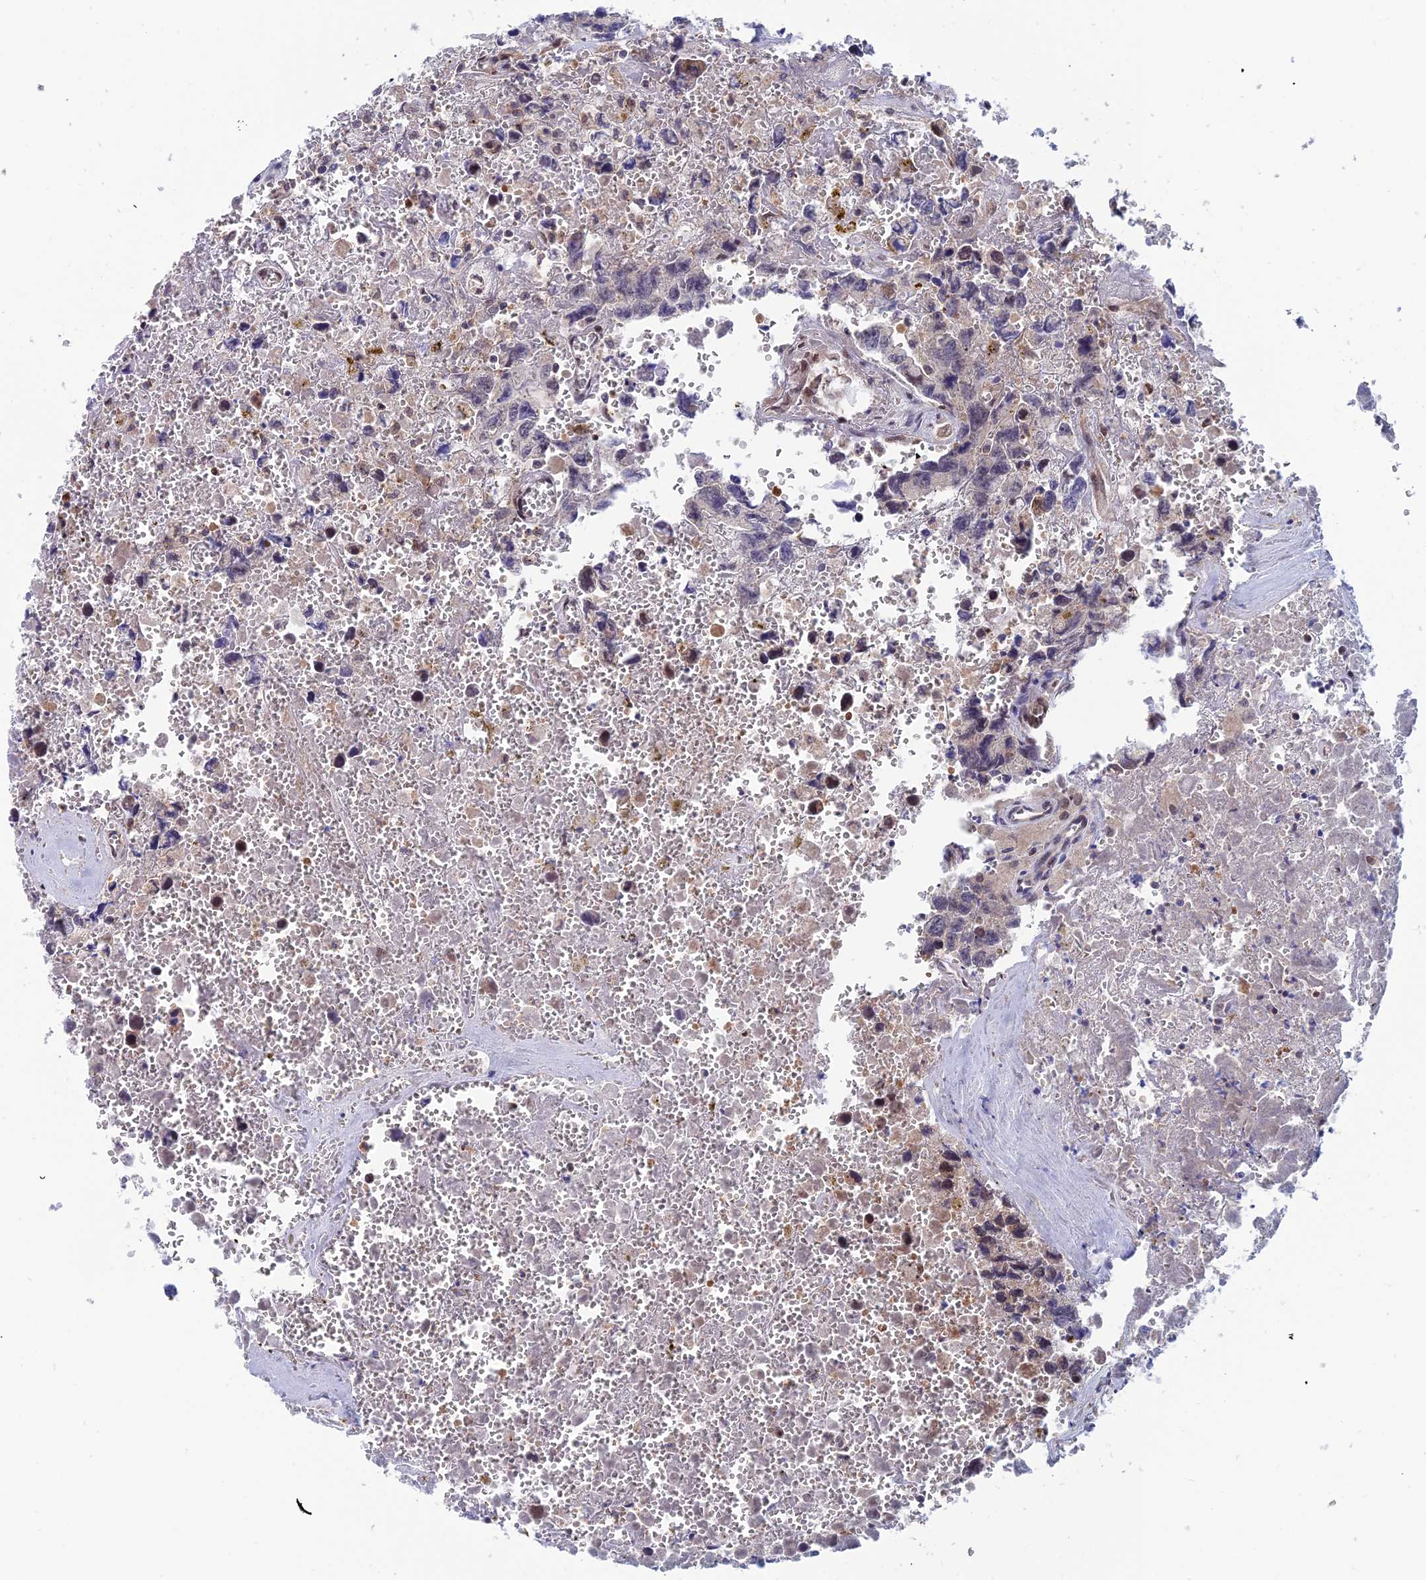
{"staining": {"intensity": "negative", "quantity": "none", "location": "none"}, "tissue": "testis cancer", "cell_type": "Tumor cells", "image_type": "cancer", "snomed": [{"axis": "morphology", "description": "Carcinoma, Embryonal, NOS"}, {"axis": "topography", "description": "Testis"}], "caption": "High power microscopy histopathology image of an IHC image of embryonal carcinoma (testis), revealing no significant staining in tumor cells. (Immunohistochemistry, brightfield microscopy, high magnification).", "gene": "IGBP1", "patient": {"sex": "male", "age": 31}}